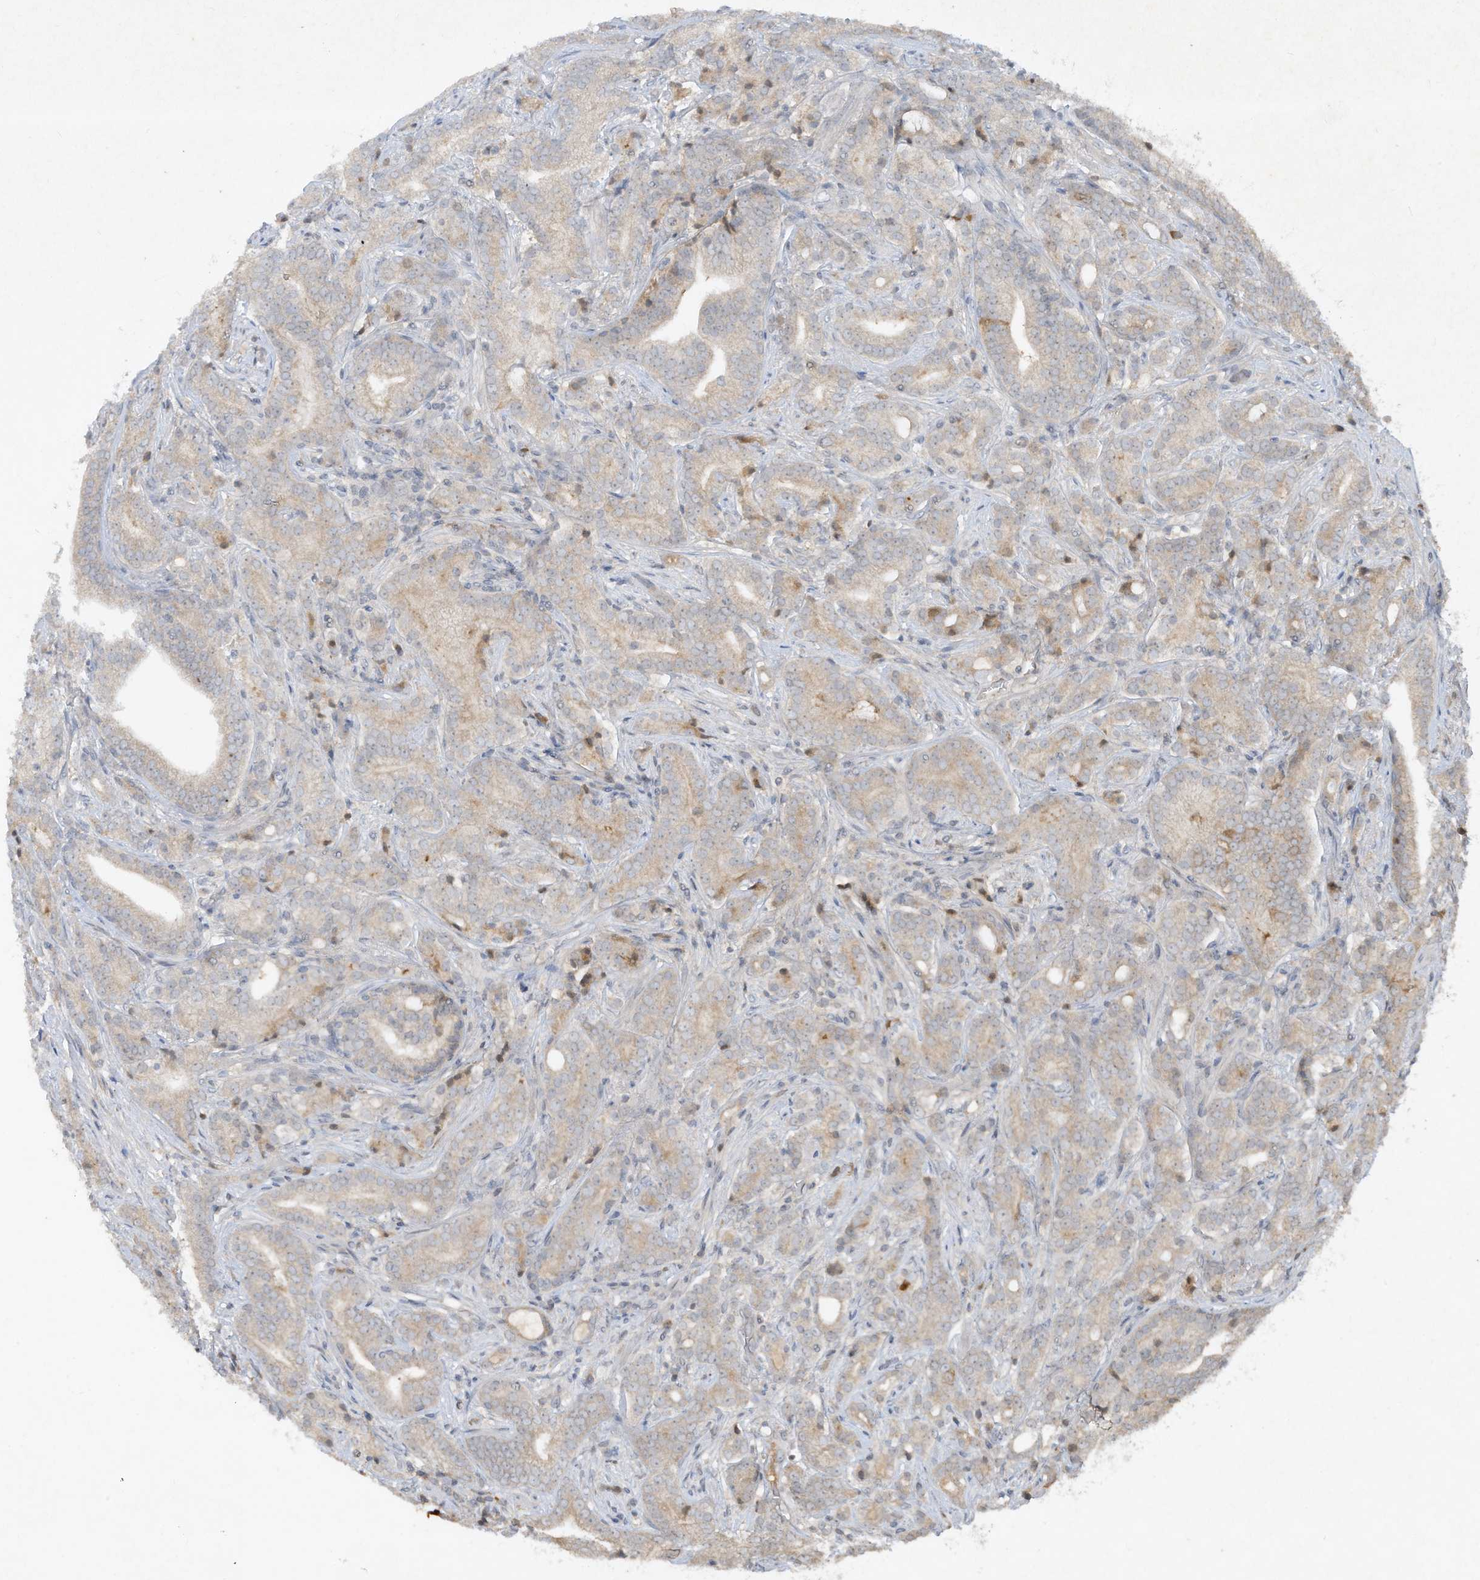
{"staining": {"intensity": "negative", "quantity": "none", "location": "none"}, "tissue": "prostate cancer", "cell_type": "Tumor cells", "image_type": "cancer", "snomed": [{"axis": "morphology", "description": "Adenocarcinoma, High grade"}, {"axis": "topography", "description": "Prostate"}], "caption": "The immunohistochemistry micrograph has no significant expression in tumor cells of prostate cancer (adenocarcinoma (high-grade)) tissue. (DAB IHC with hematoxylin counter stain).", "gene": "FETUB", "patient": {"sex": "male", "age": 57}}